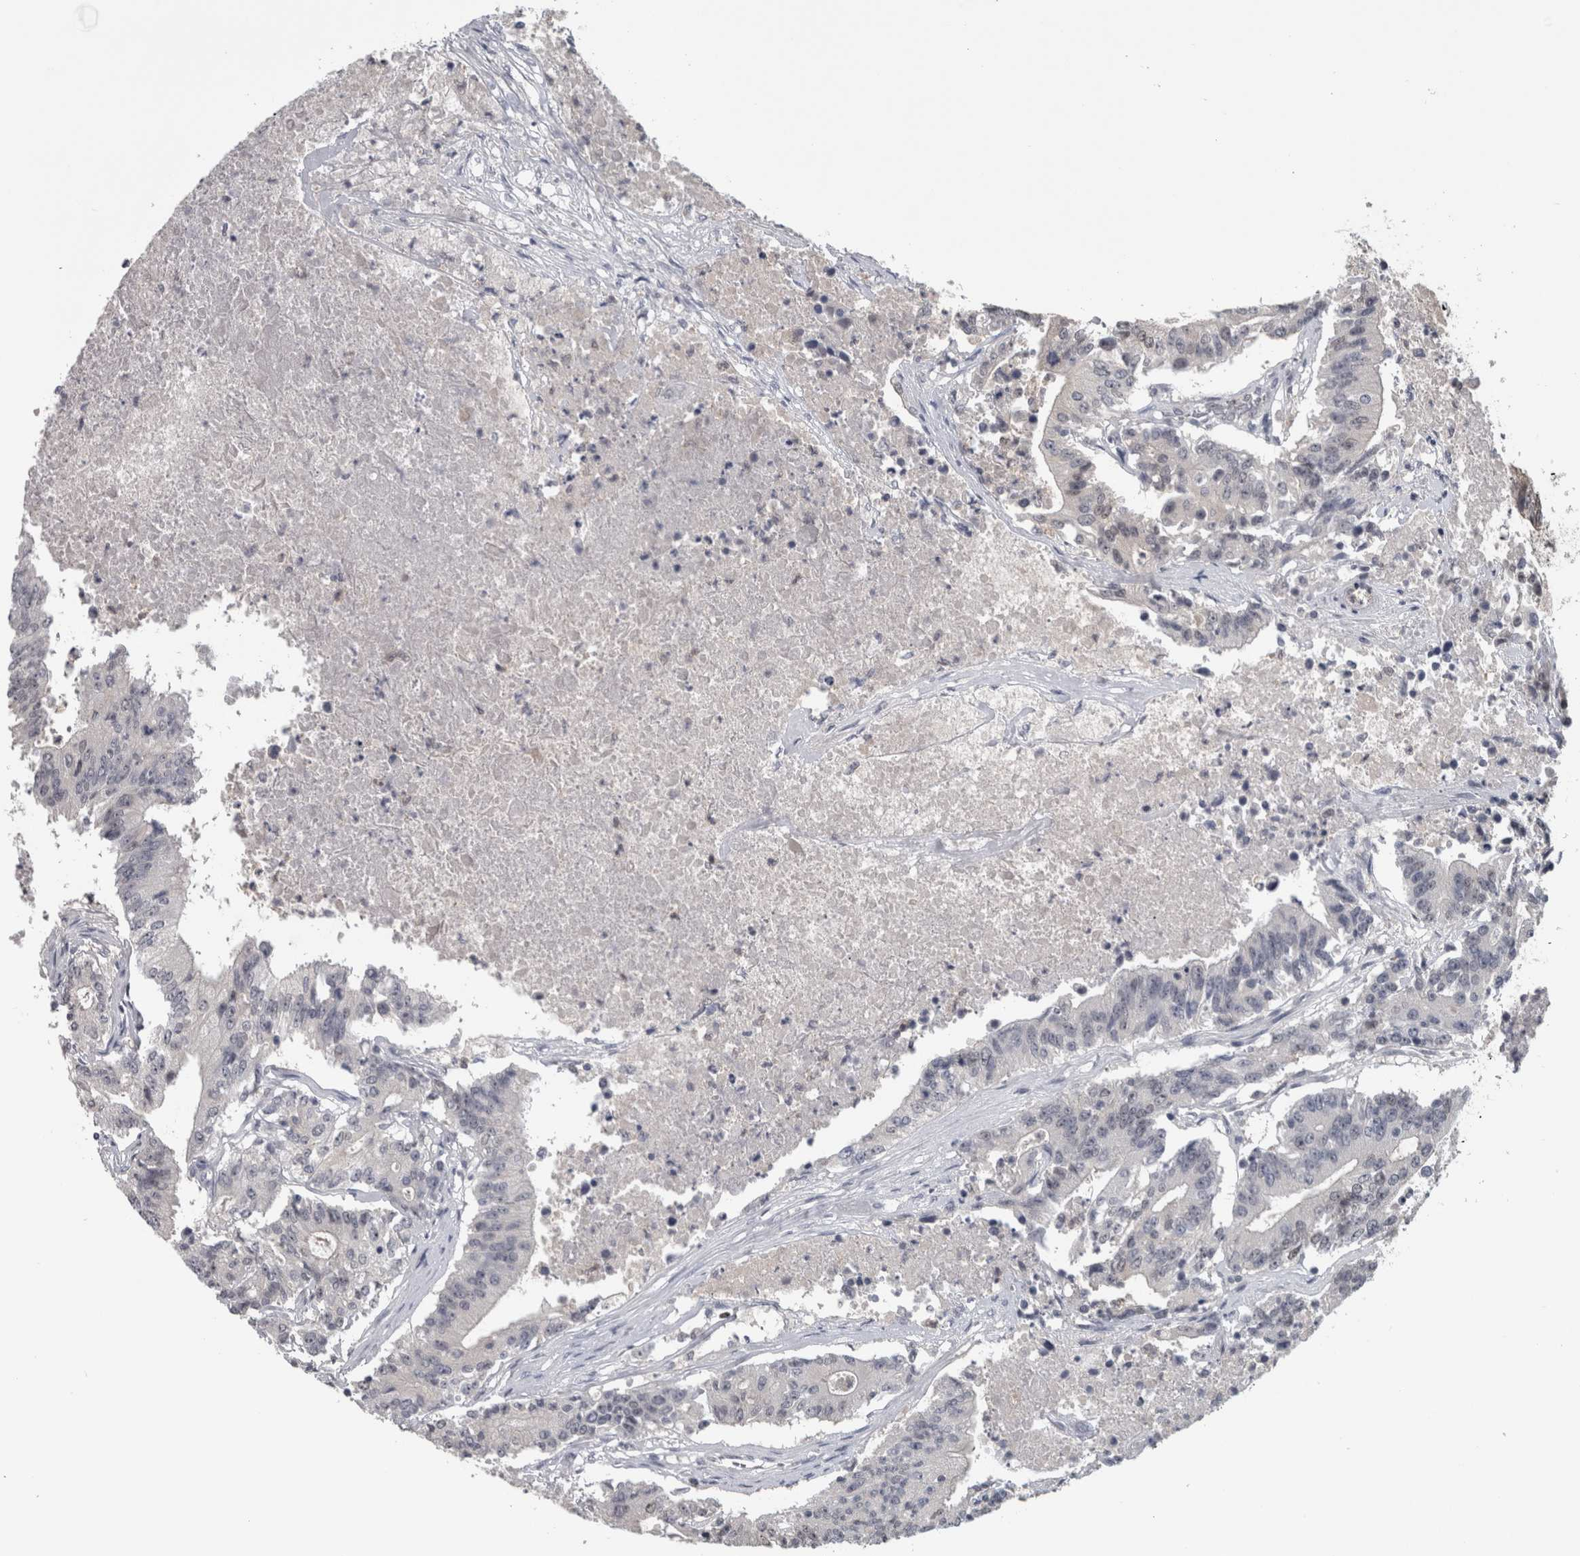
{"staining": {"intensity": "negative", "quantity": "none", "location": "none"}, "tissue": "colorectal cancer", "cell_type": "Tumor cells", "image_type": "cancer", "snomed": [{"axis": "morphology", "description": "Adenocarcinoma, NOS"}, {"axis": "topography", "description": "Colon"}], "caption": "Immunohistochemical staining of colorectal cancer displays no significant staining in tumor cells.", "gene": "NAPRT", "patient": {"sex": "female", "age": 77}}